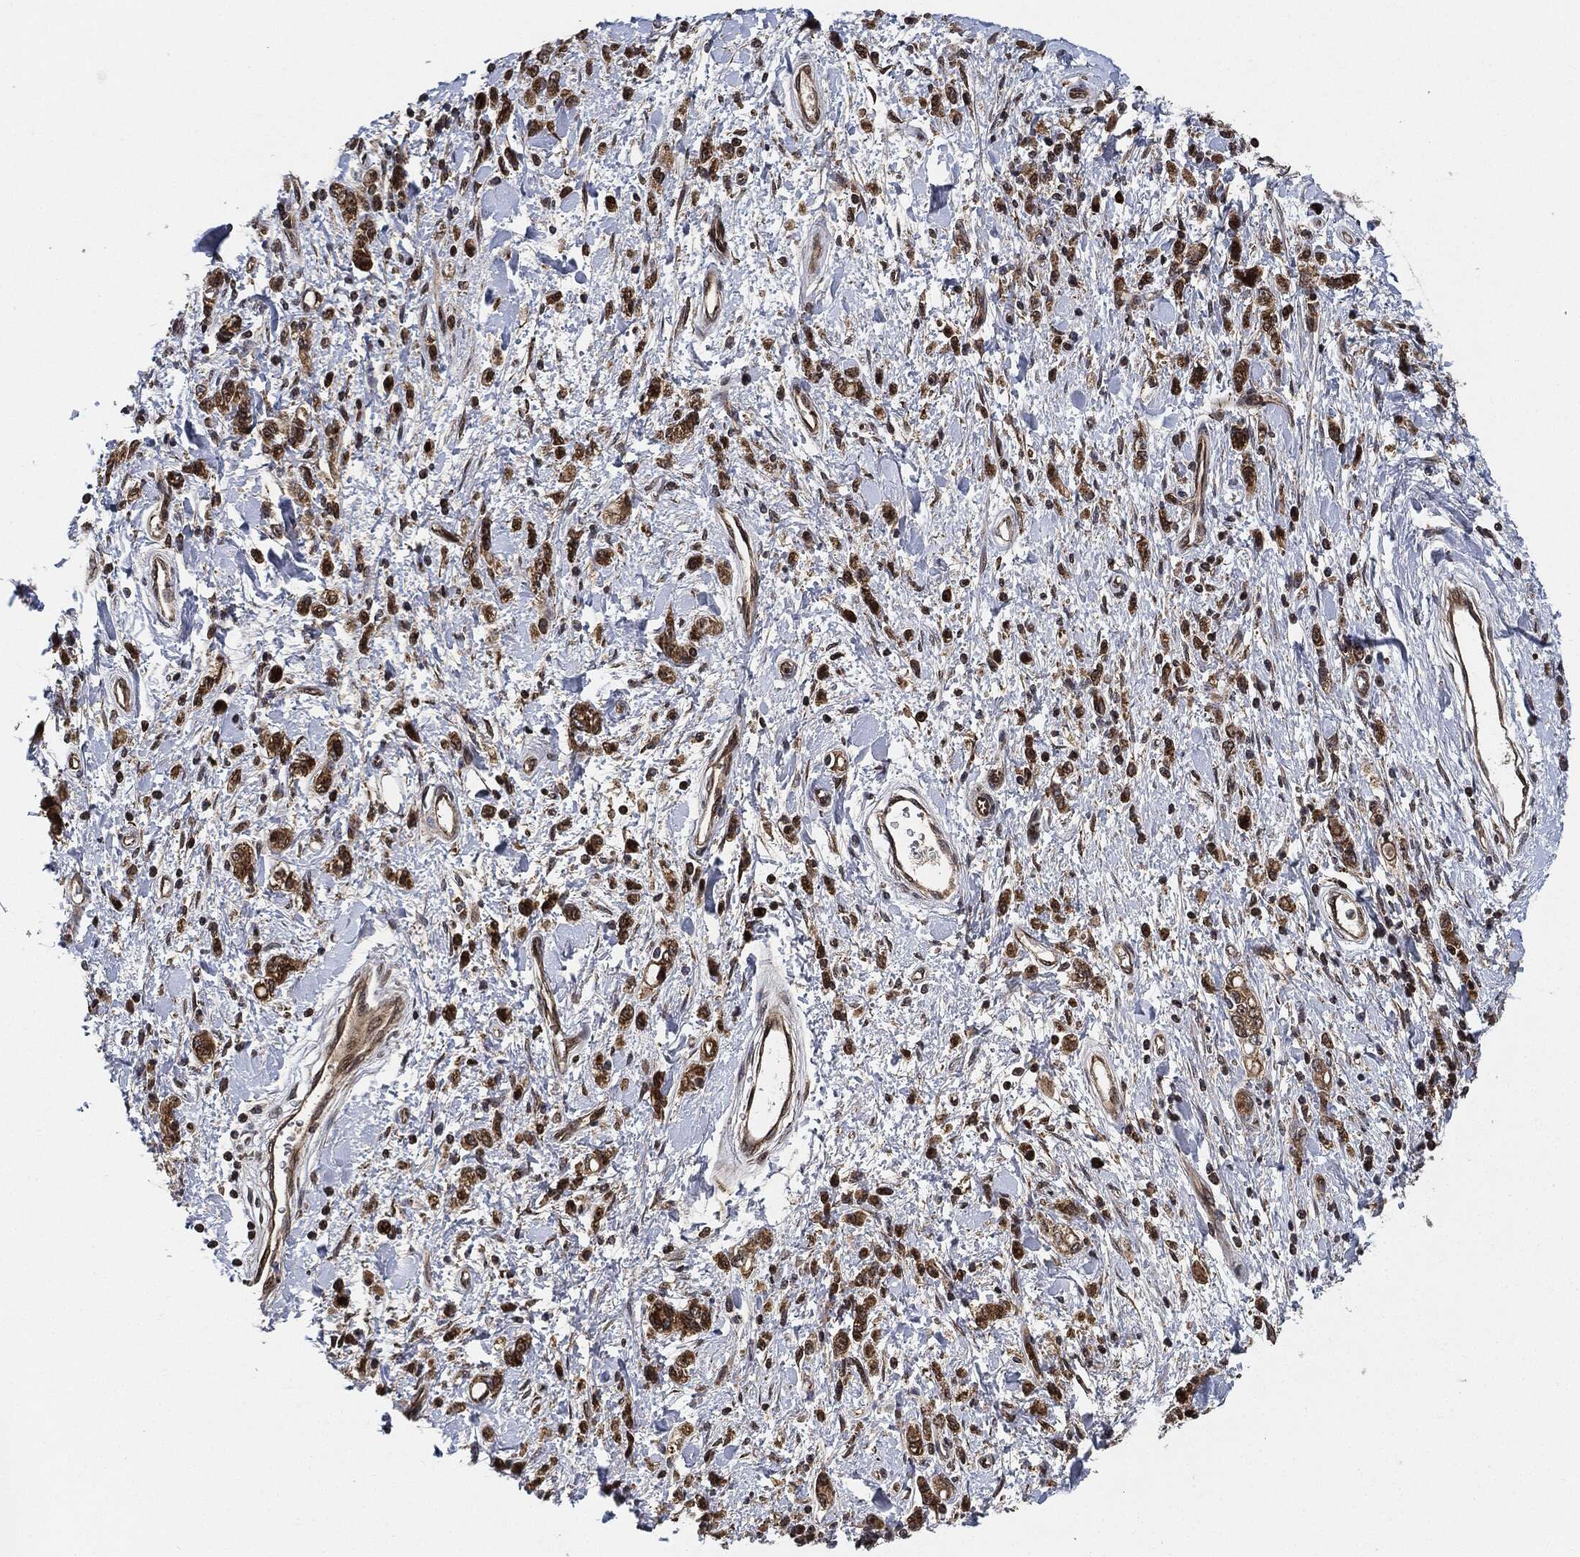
{"staining": {"intensity": "strong", "quantity": ">75%", "location": "cytoplasmic/membranous"}, "tissue": "stomach cancer", "cell_type": "Tumor cells", "image_type": "cancer", "snomed": [{"axis": "morphology", "description": "Adenocarcinoma, NOS"}, {"axis": "topography", "description": "Stomach"}], "caption": "IHC (DAB) staining of adenocarcinoma (stomach) reveals strong cytoplasmic/membranous protein positivity in about >75% of tumor cells.", "gene": "RNASEL", "patient": {"sex": "male", "age": 77}}